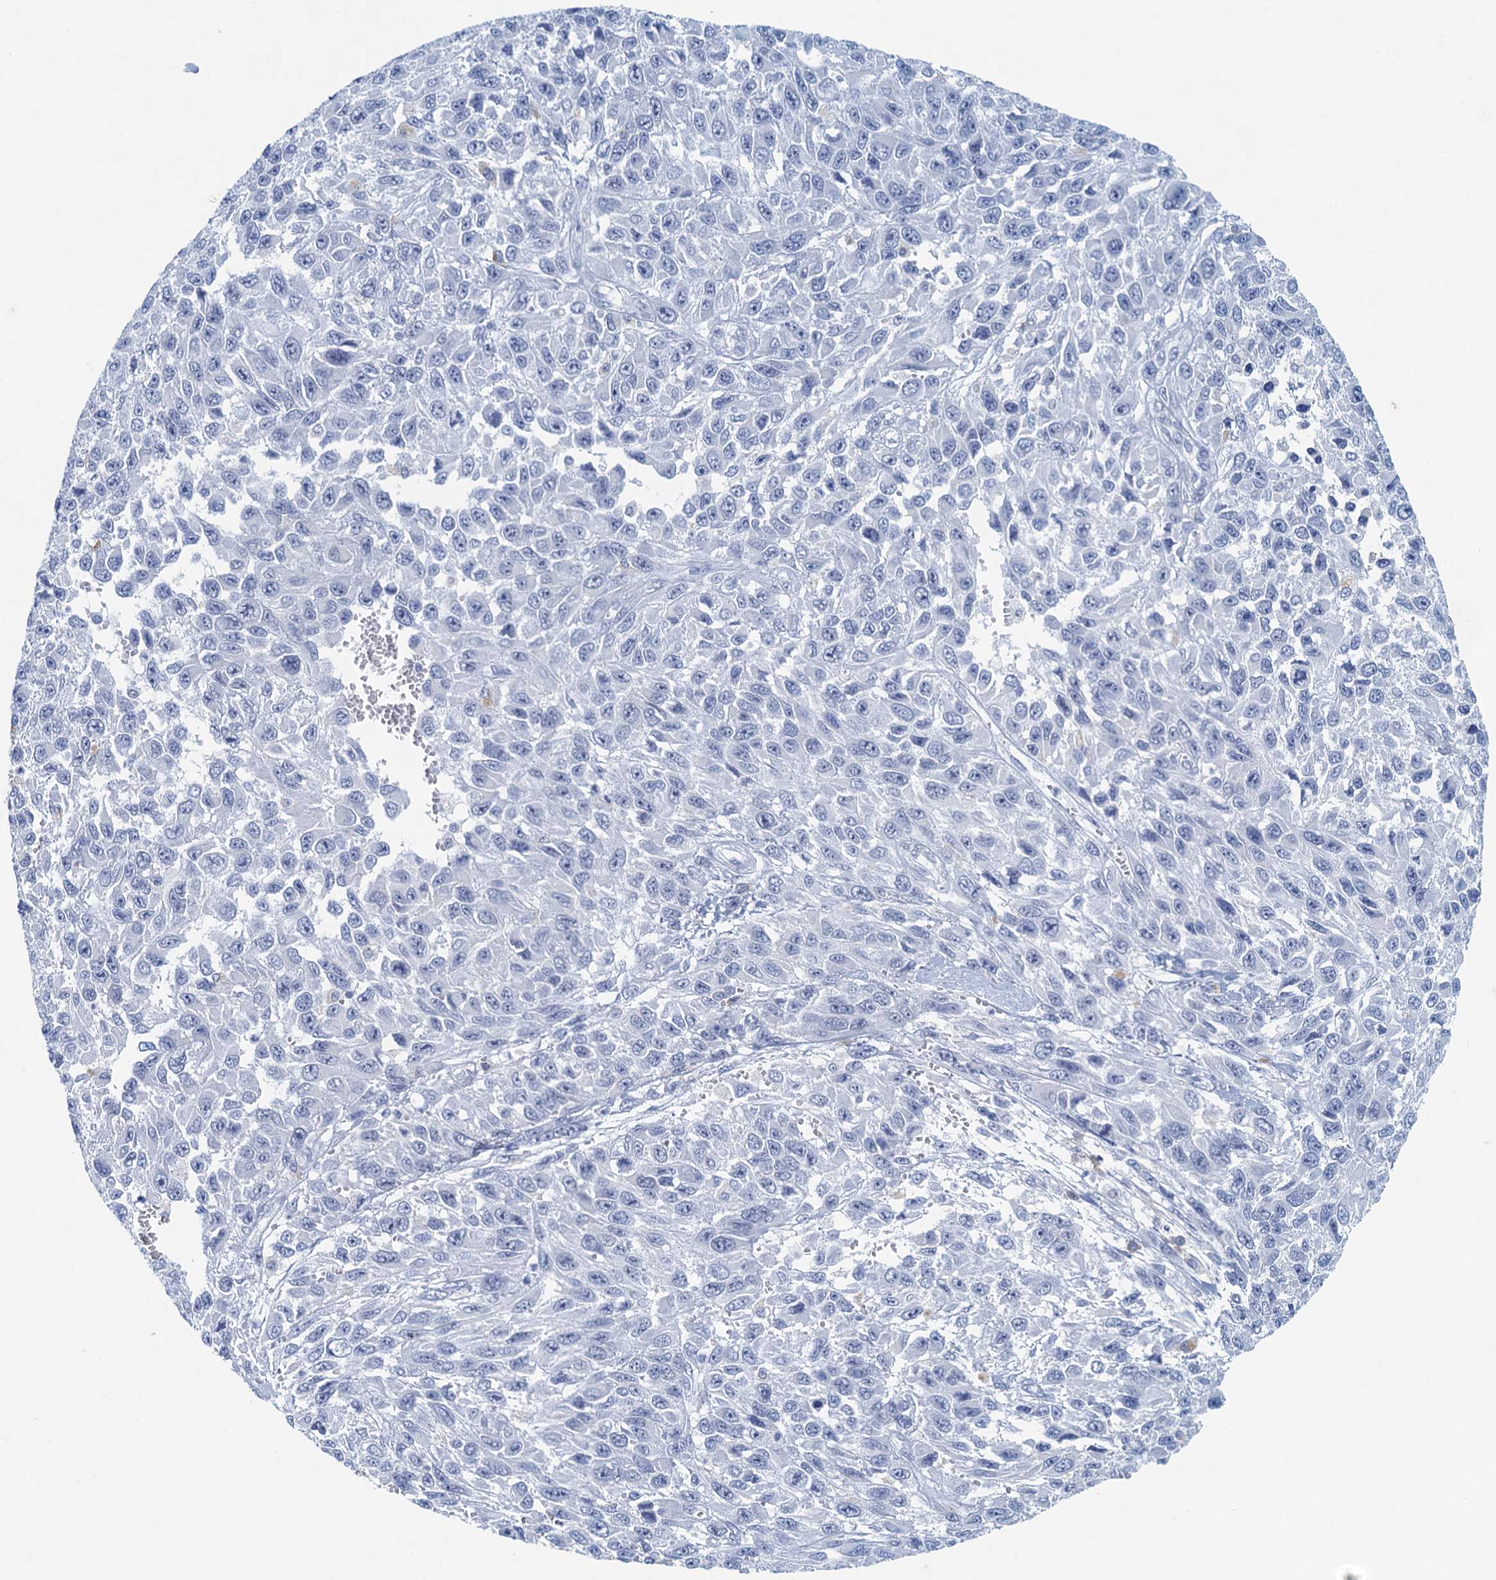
{"staining": {"intensity": "negative", "quantity": "none", "location": "none"}, "tissue": "melanoma", "cell_type": "Tumor cells", "image_type": "cancer", "snomed": [{"axis": "morphology", "description": "Normal tissue, NOS"}, {"axis": "morphology", "description": "Malignant melanoma, NOS"}, {"axis": "topography", "description": "Skin"}], "caption": "An immunohistochemistry photomicrograph of malignant melanoma is shown. There is no staining in tumor cells of malignant melanoma. Brightfield microscopy of immunohistochemistry stained with DAB (brown) and hematoxylin (blue), captured at high magnification.", "gene": "HAPSTR1", "patient": {"sex": "female", "age": 96}}